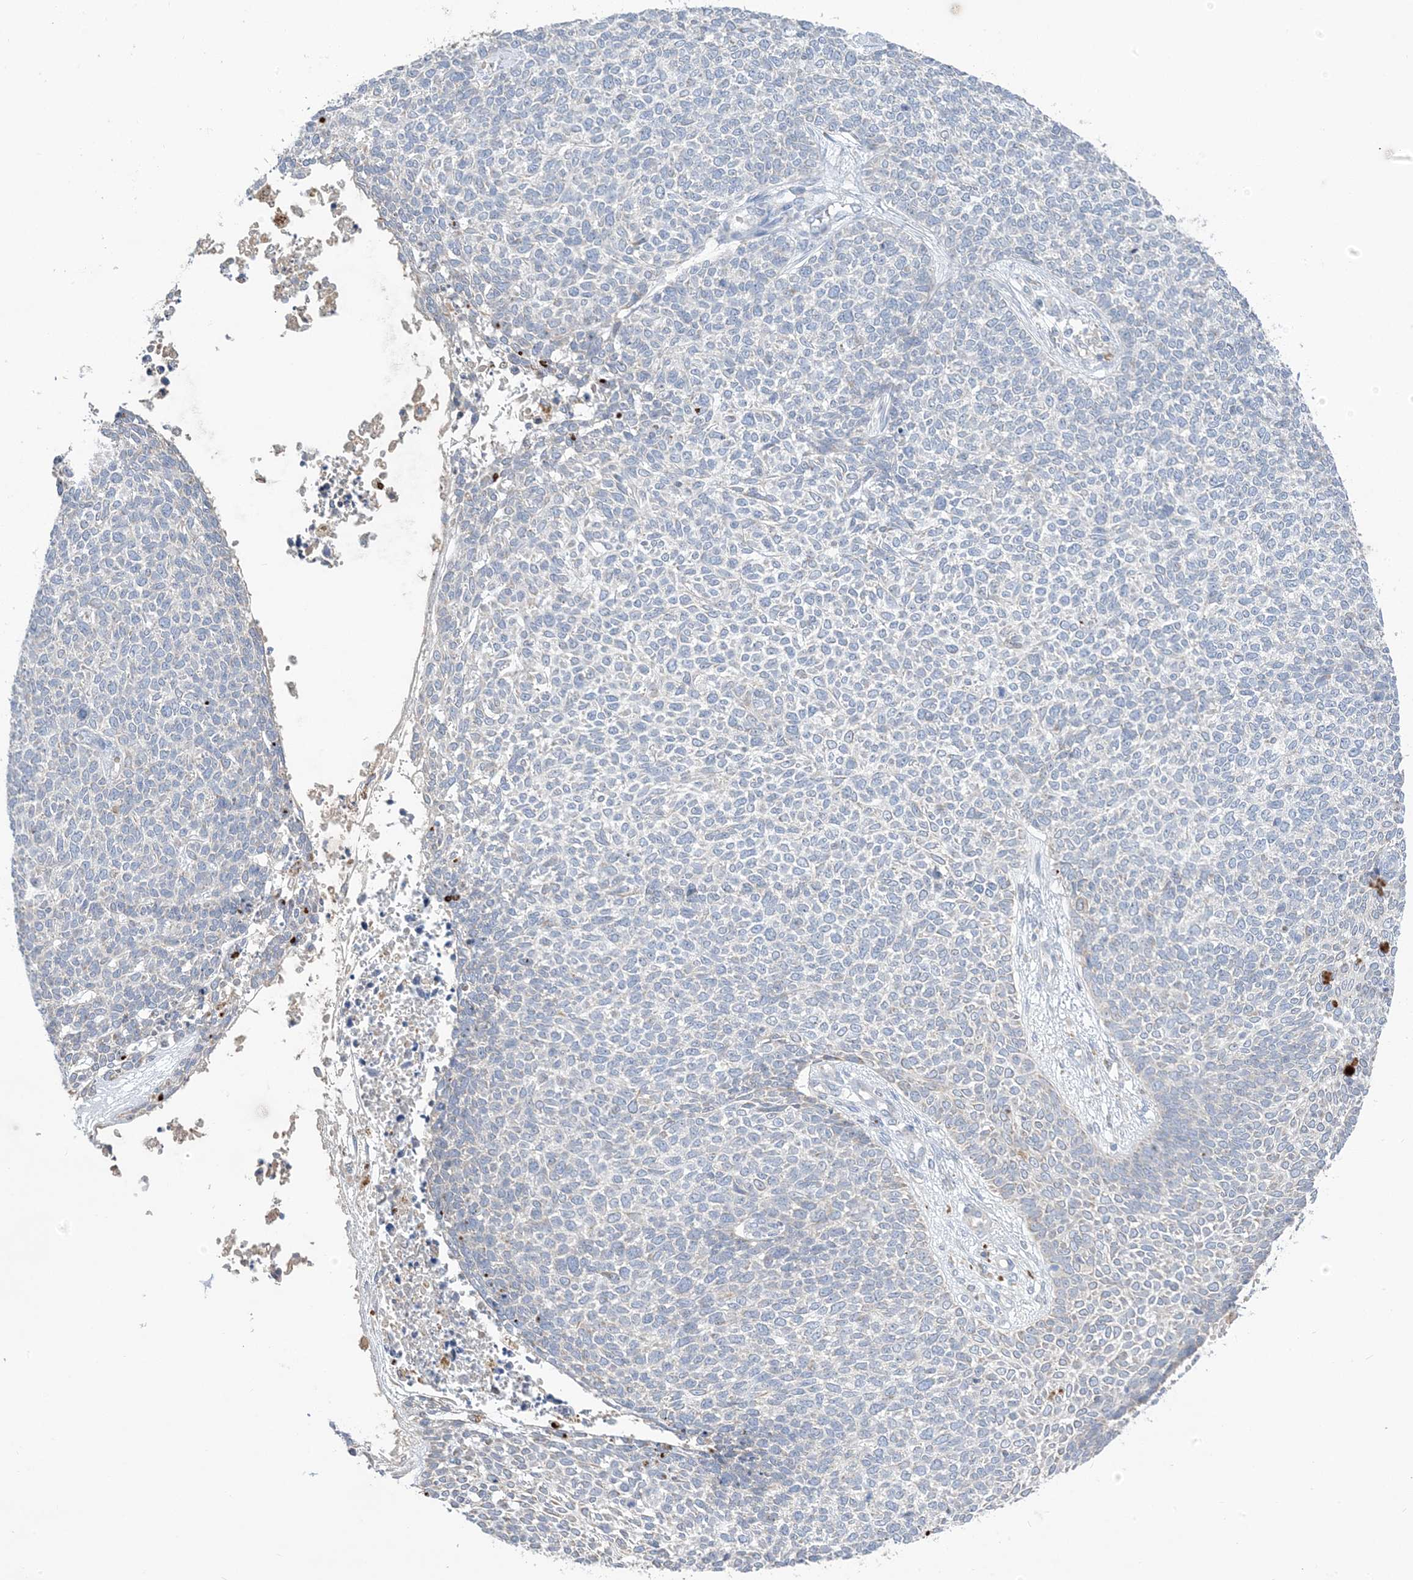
{"staining": {"intensity": "negative", "quantity": "none", "location": "none"}, "tissue": "skin cancer", "cell_type": "Tumor cells", "image_type": "cancer", "snomed": [{"axis": "morphology", "description": "Basal cell carcinoma"}, {"axis": "topography", "description": "Skin"}], "caption": "Tumor cells show no significant expression in skin cancer (basal cell carcinoma).", "gene": "DPP9", "patient": {"sex": "female", "age": 84}}